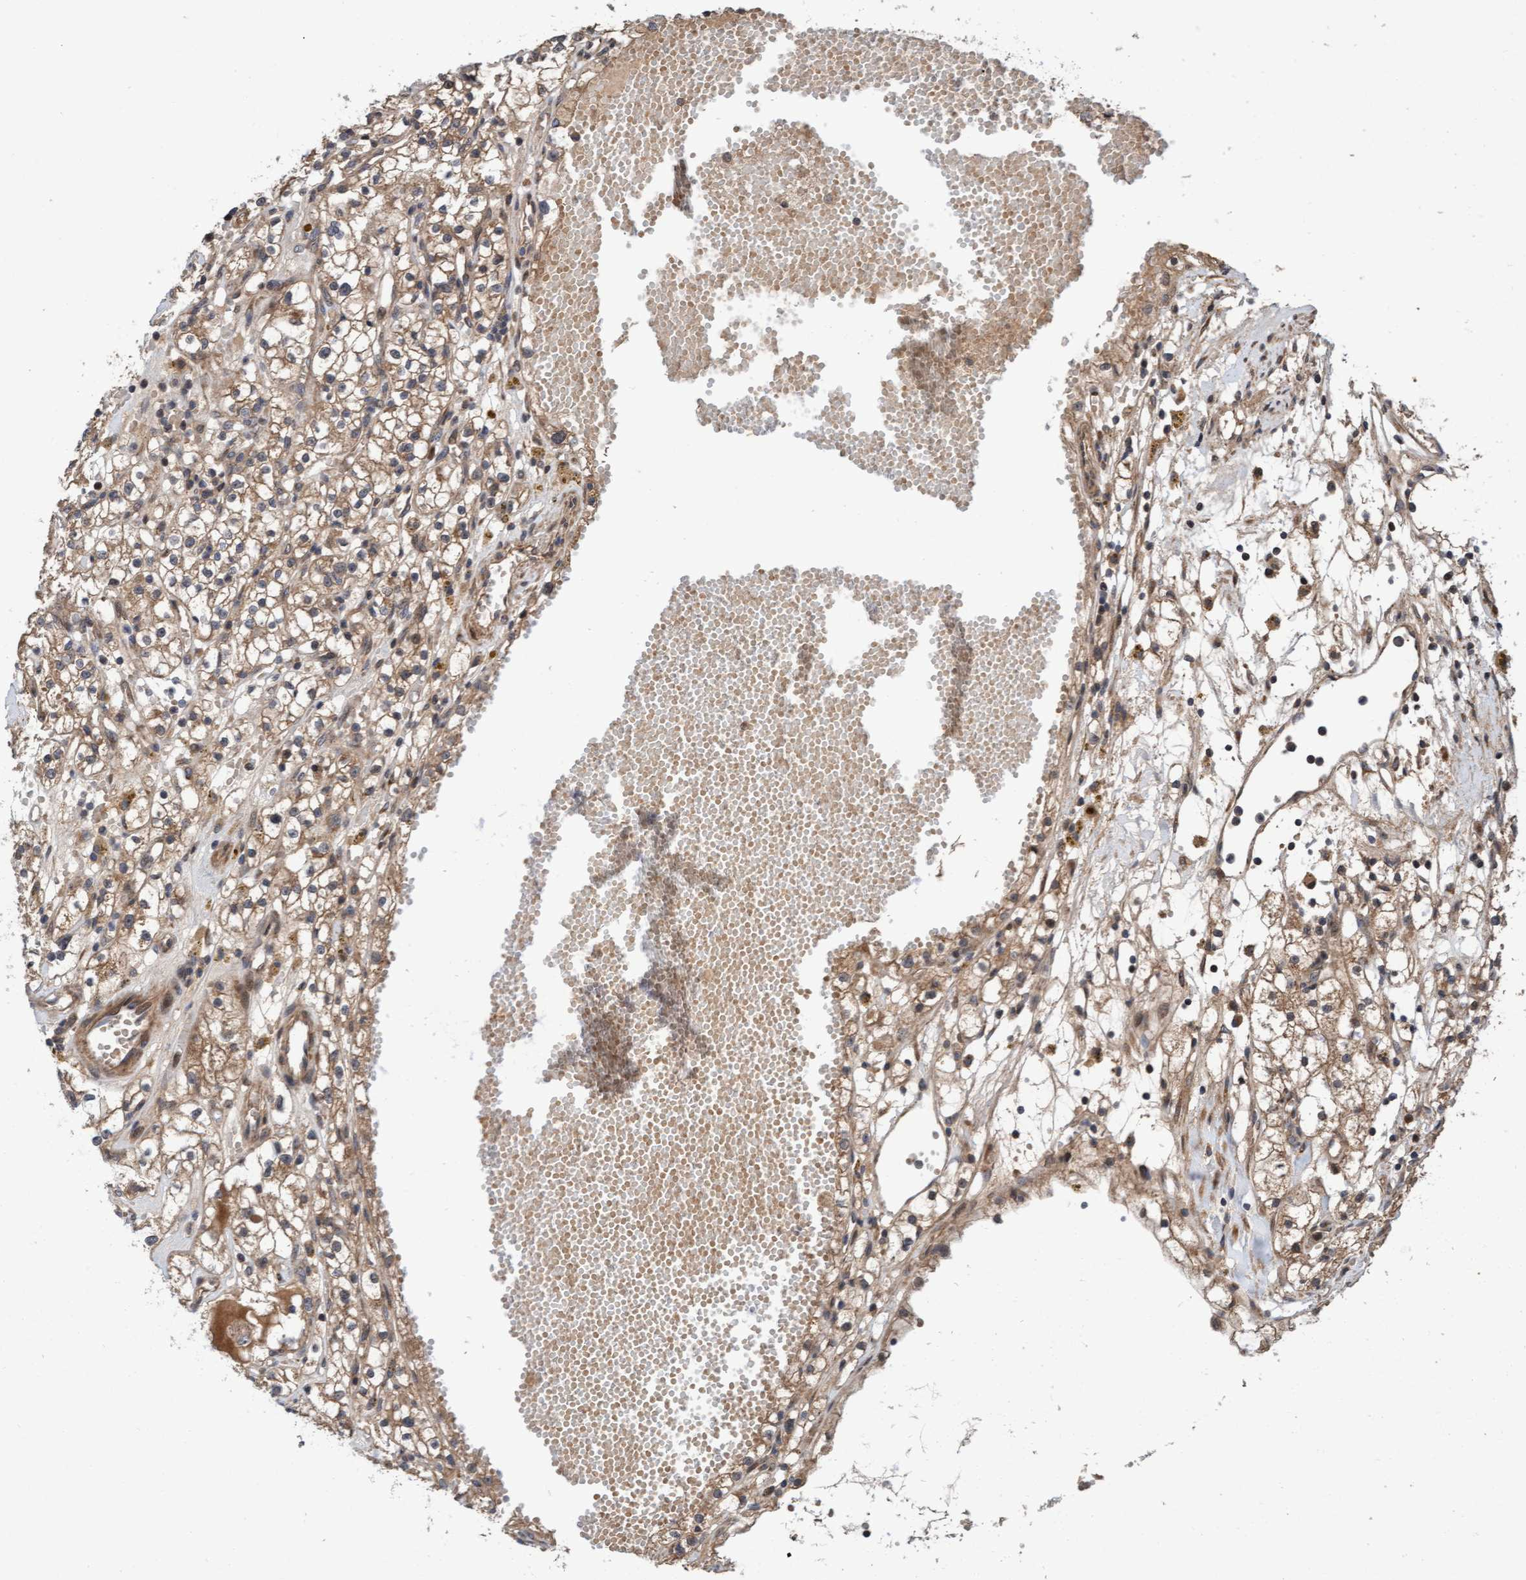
{"staining": {"intensity": "weak", "quantity": ">75%", "location": "cytoplasmic/membranous"}, "tissue": "renal cancer", "cell_type": "Tumor cells", "image_type": "cancer", "snomed": [{"axis": "morphology", "description": "Adenocarcinoma, NOS"}, {"axis": "topography", "description": "Kidney"}], "caption": "Protein analysis of renal adenocarcinoma tissue displays weak cytoplasmic/membranous positivity in about >75% of tumor cells. The staining was performed using DAB to visualize the protein expression in brown, while the nuclei were stained in blue with hematoxylin (Magnification: 20x).", "gene": "MLXIP", "patient": {"sex": "male", "age": 56}}